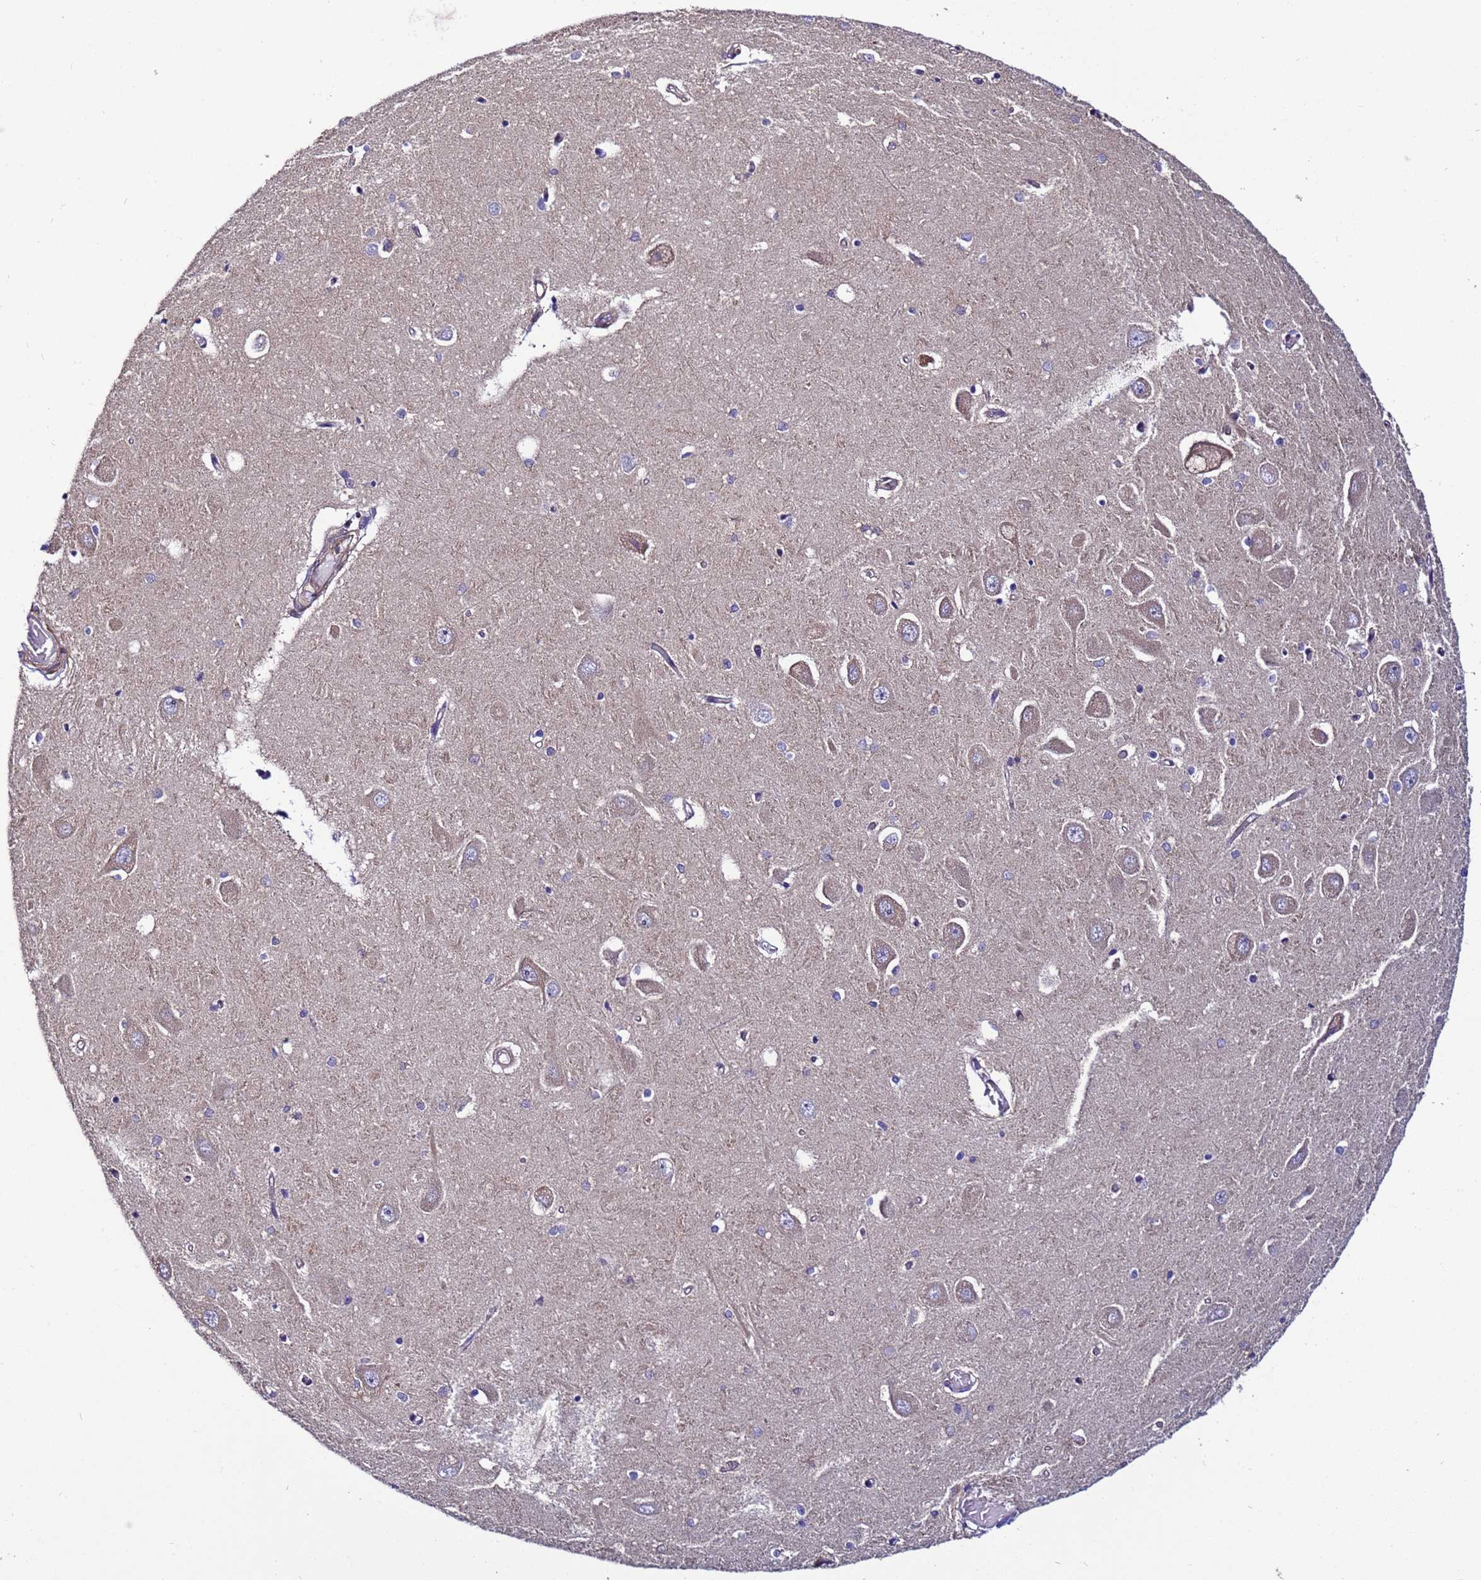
{"staining": {"intensity": "weak", "quantity": "<25%", "location": "cytoplasmic/membranous"}, "tissue": "hippocampus", "cell_type": "Glial cells", "image_type": "normal", "snomed": [{"axis": "morphology", "description": "Normal tissue, NOS"}, {"axis": "topography", "description": "Hippocampus"}], "caption": "DAB (3,3'-diaminobenzidine) immunohistochemical staining of benign human hippocampus displays no significant staining in glial cells.", "gene": "STK38L", "patient": {"sex": "male", "age": 45}}